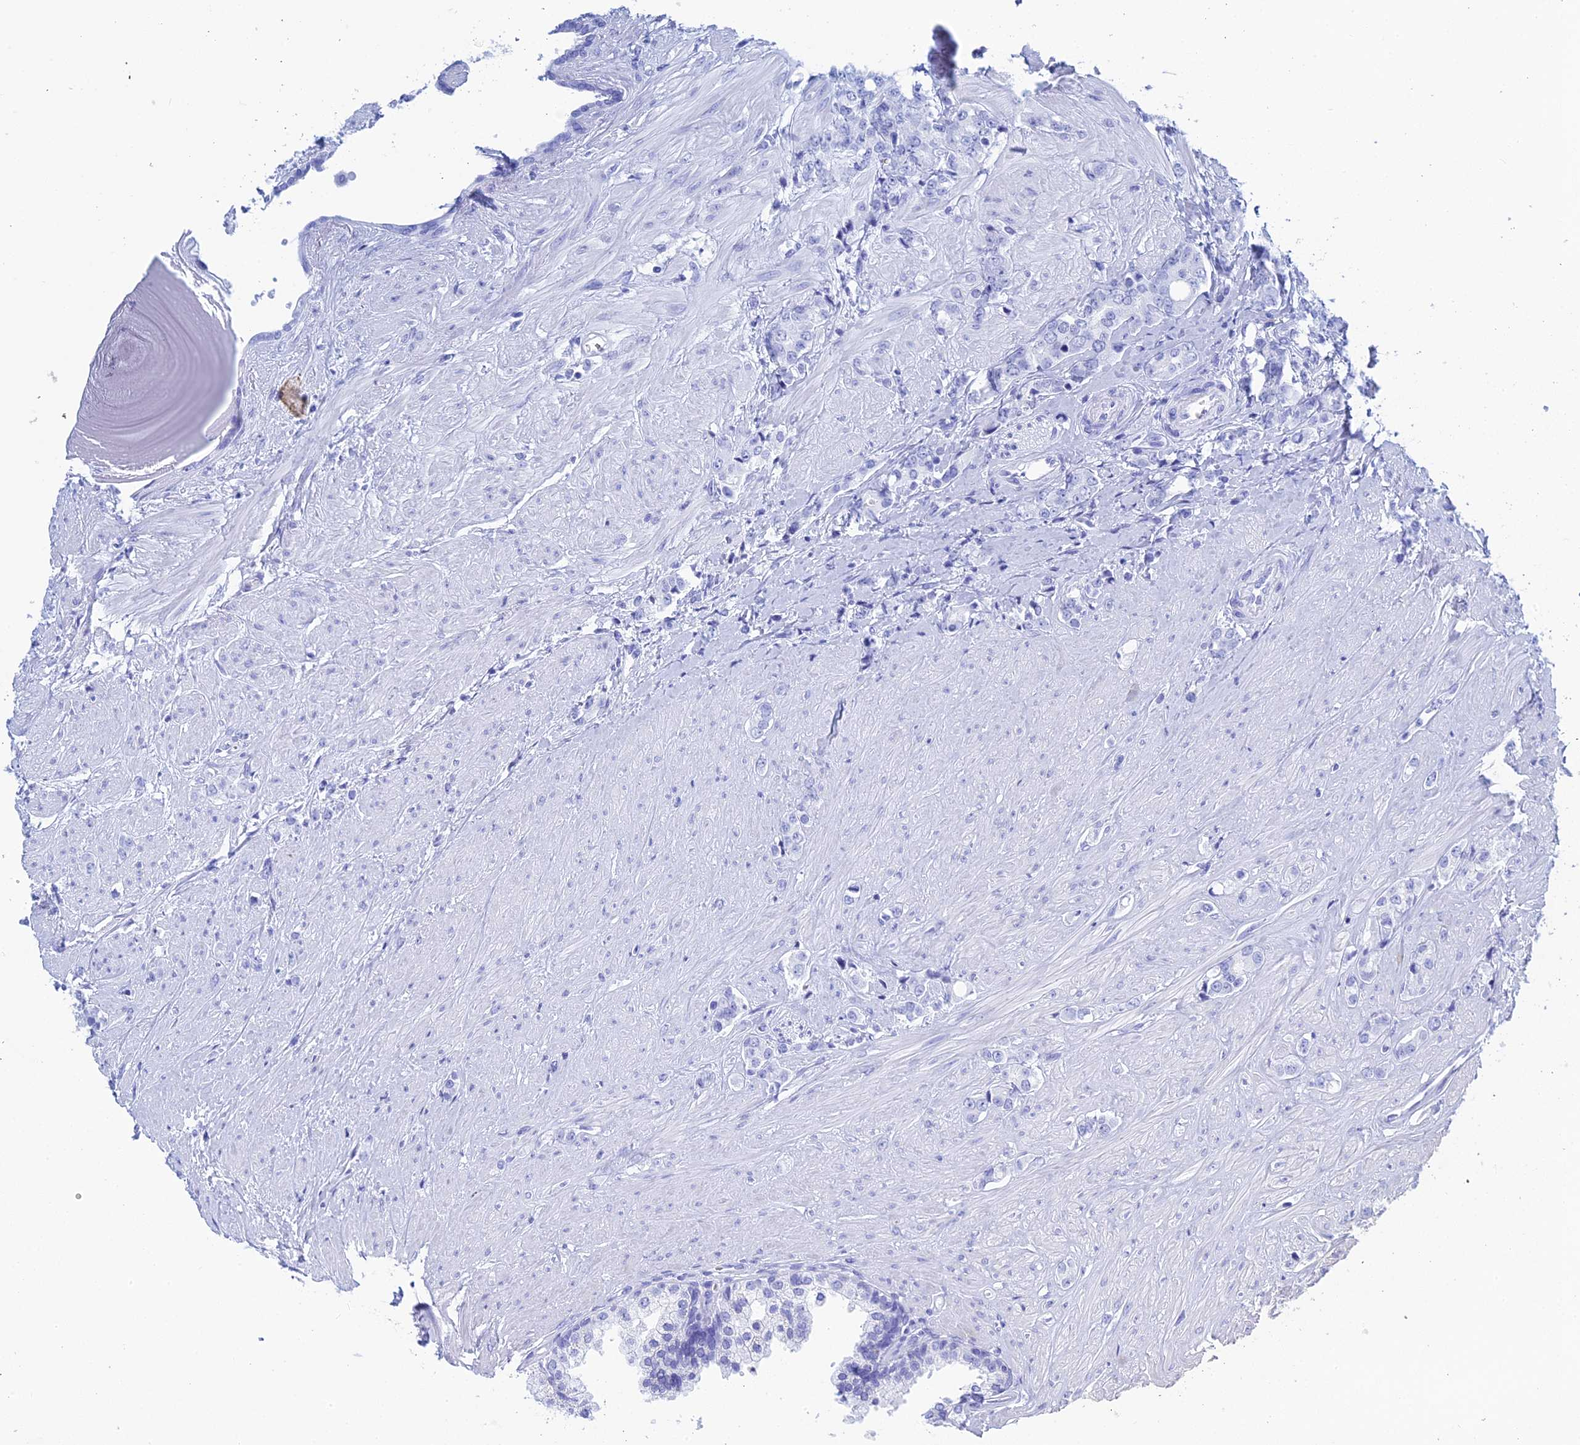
{"staining": {"intensity": "negative", "quantity": "none", "location": "none"}, "tissue": "prostate cancer", "cell_type": "Tumor cells", "image_type": "cancer", "snomed": [{"axis": "morphology", "description": "Adenocarcinoma, High grade"}, {"axis": "topography", "description": "Prostate"}], "caption": "A histopathology image of prostate cancer stained for a protein displays no brown staining in tumor cells.", "gene": "TEX101", "patient": {"sex": "male", "age": 62}}